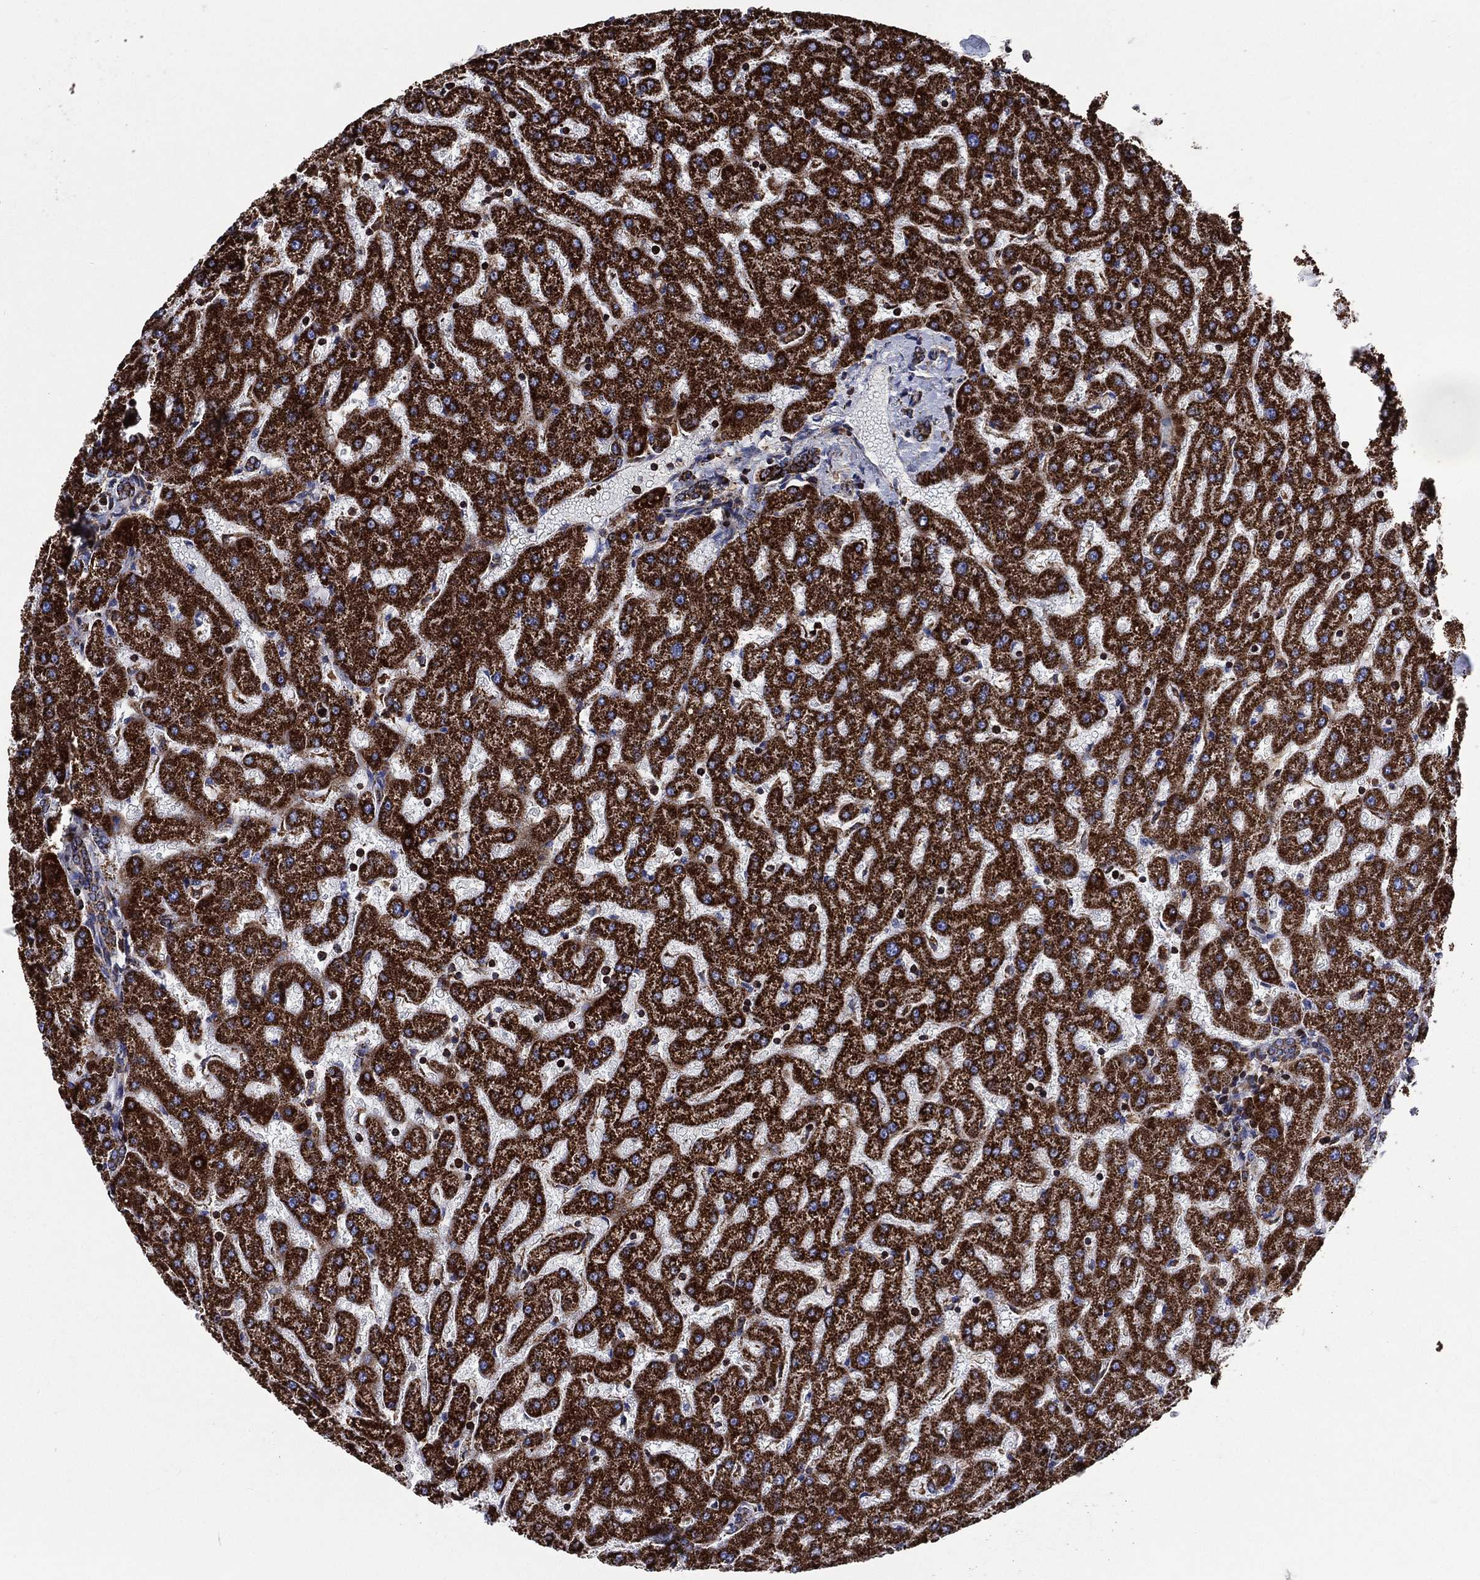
{"staining": {"intensity": "moderate", "quantity": ">75%", "location": "cytoplasmic/membranous"}, "tissue": "liver", "cell_type": "Cholangiocytes", "image_type": "normal", "snomed": [{"axis": "morphology", "description": "Normal tissue, NOS"}, {"axis": "topography", "description": "Liver"}], "caption": "Liver stained for a protein (brown) reveals moderate cytoplasmic/membranous positive expression in approximately >75% of cholangiocytes.", "gene": "ANKRD37", "patient": {"sex": "female", "age": 50}}